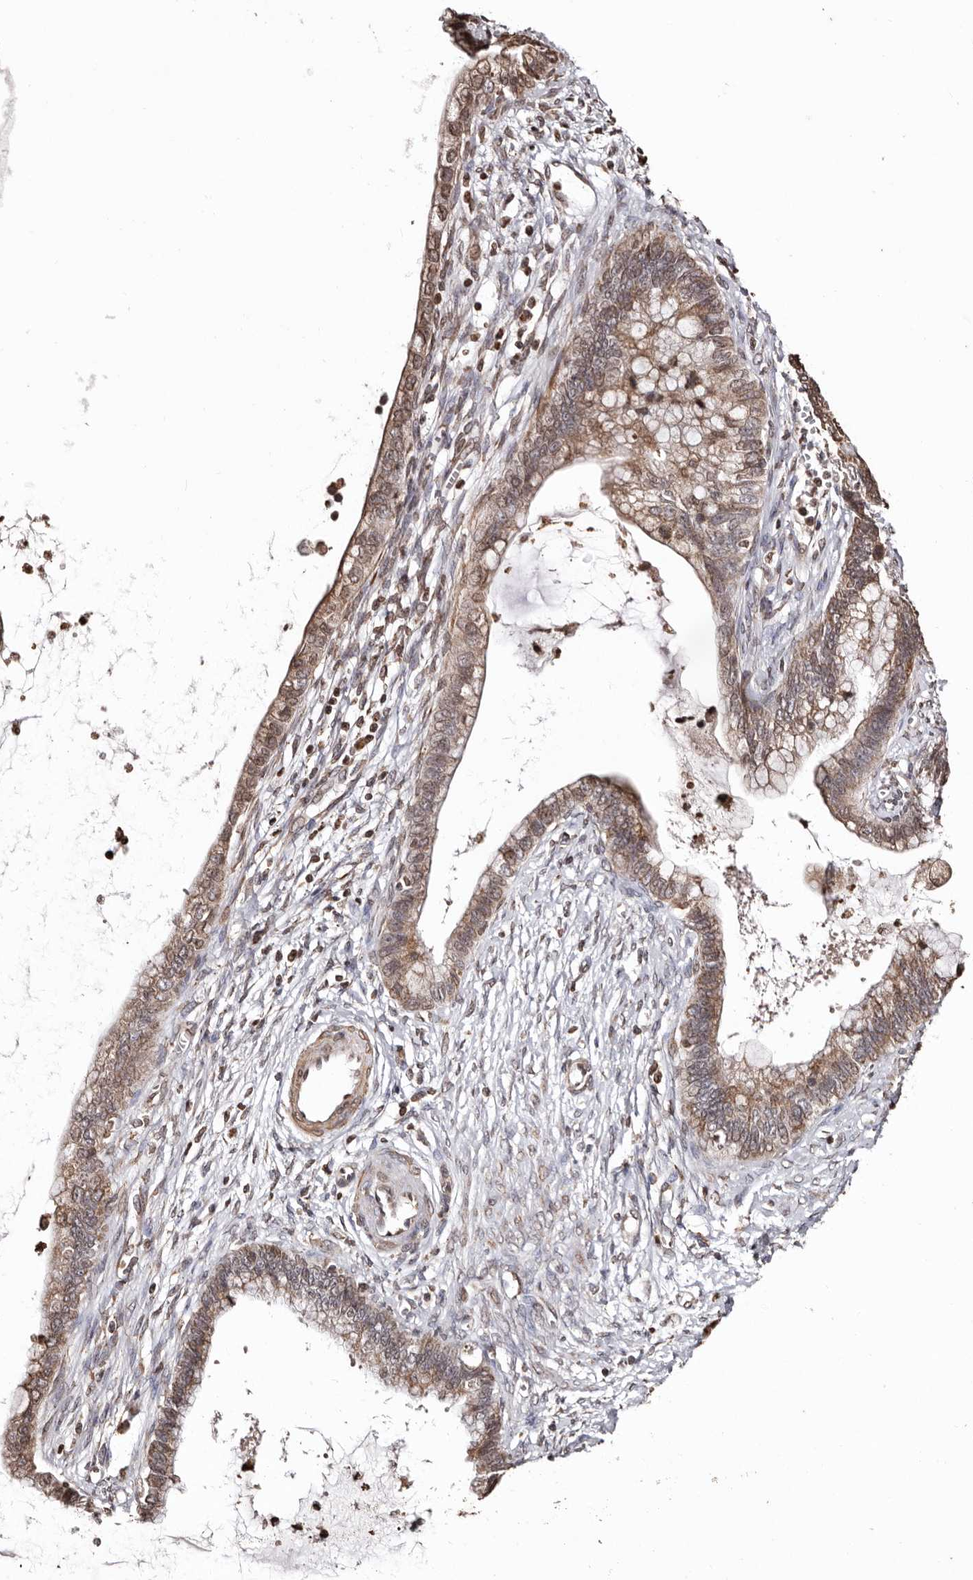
{"staining": {"intensity": "moderate", "quantity": ">75%", "location": "cytoplasmic/membranous"}, "tissue": "cervical cancer", "cell_type": "Tumor cells", "image_type": "cancer", "snomed": [{"axis": "morphology", "description": "Adenocarcinoma, NOS"}, {"axis": "topography", "description": "Cervix"}], "caption": "Tumor cells demonstrate medium levels of moderate cytoplasmic/membranous staining in approximately >75% of cells in human cervical adenocarcinoma.", "gene": "CCDC190", "patient": {"sex": "female", "age": 44}}